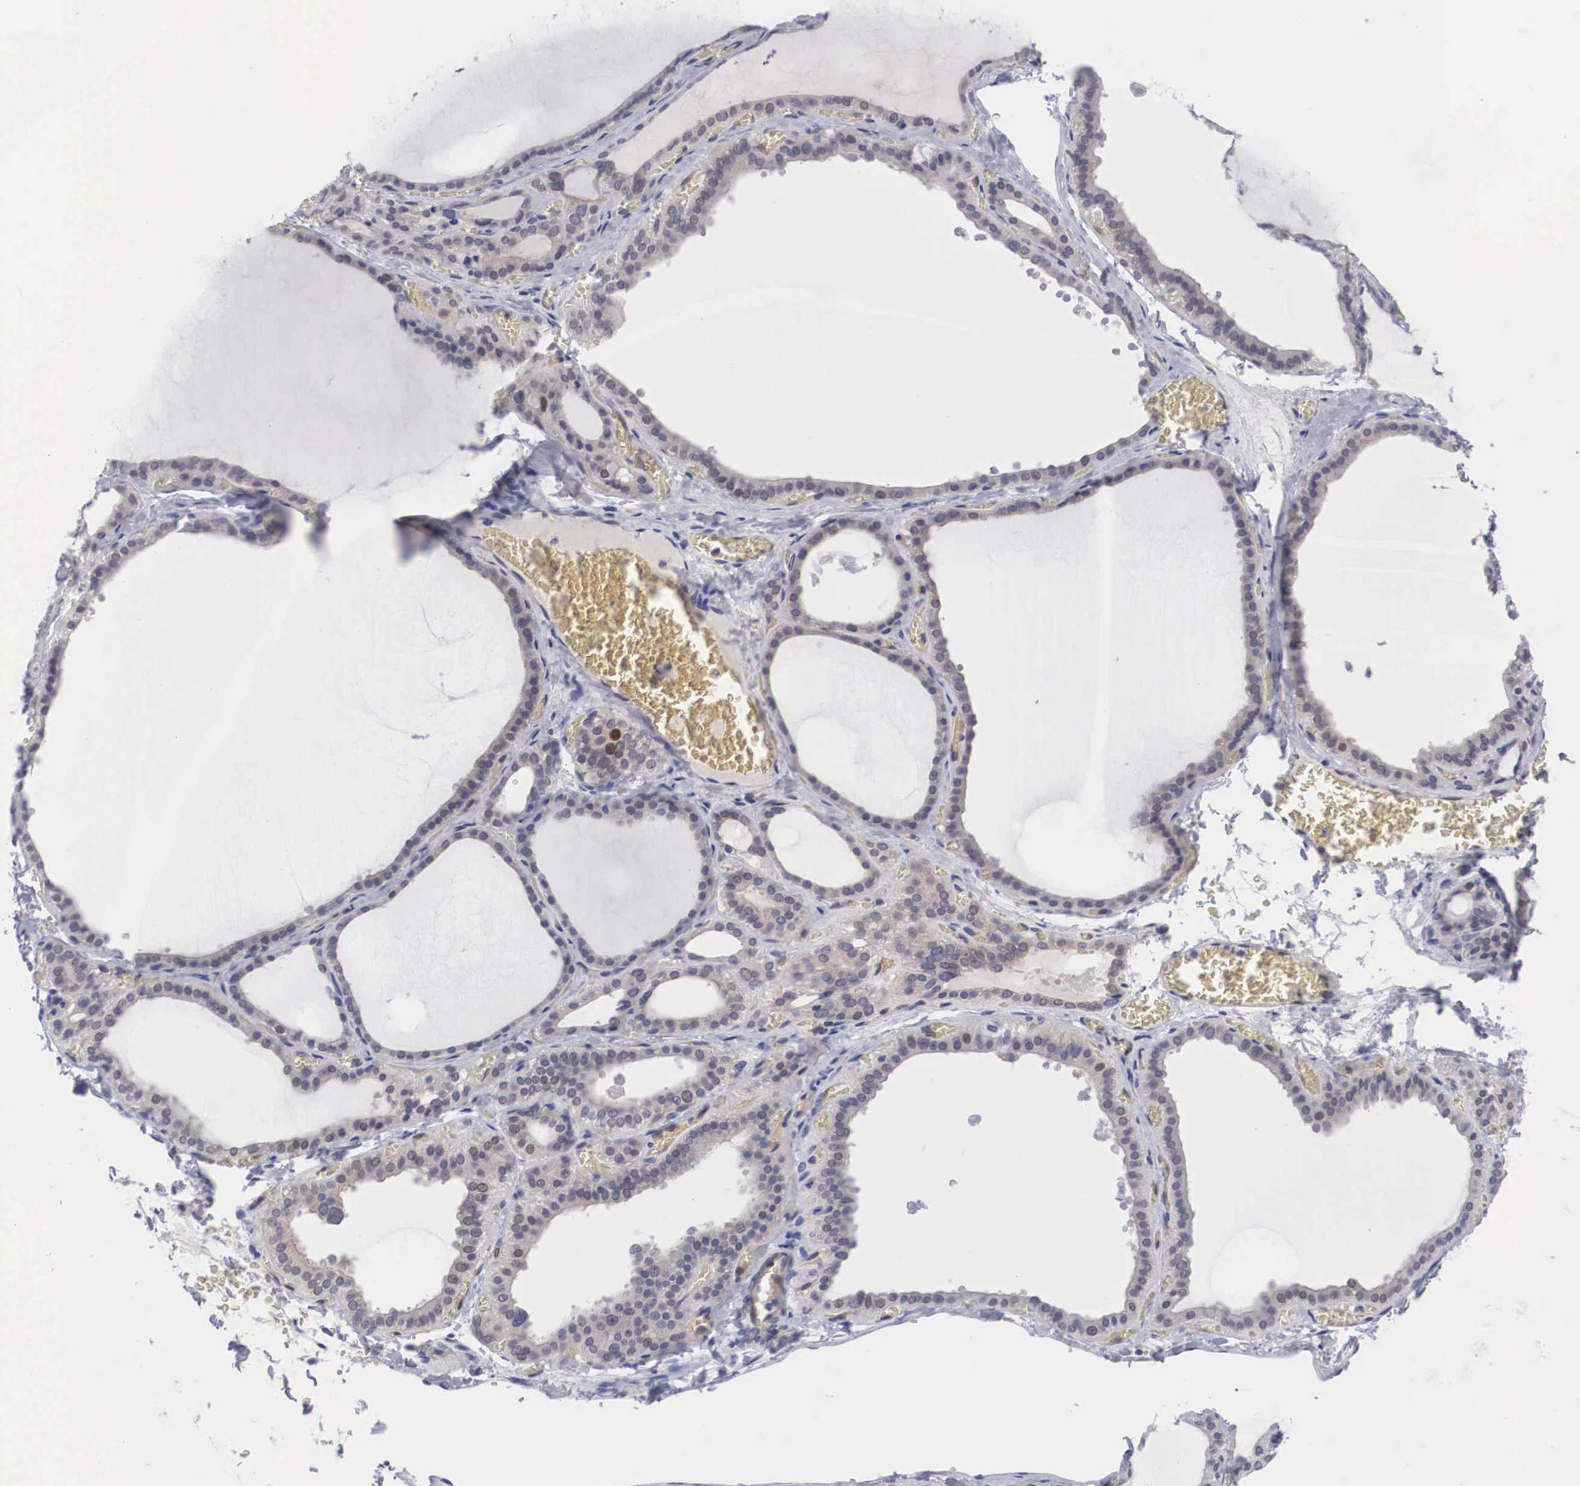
{"staining": {"intensity": "negative", "quantity": "none", "location": "none"}, "tissue": "thyroid gland", "cell_type": "Glandular cells", "image_type": "normal", "snomed": [{"axis": "morphology", "description": "Normal tissue, NOS"}, {"axis": "topography", "description": "Thyroid gland"}], "caption": "This photomicrograph is of benign thyroid gland stained with immunohistochemistry to label a protein in brown with the nuclei are counter-stained blue. There is no expression in glandular cells. (Stains: DAB (3,3'-diaminobenzidine) immunohistochemistry (IHC) with hematoxylin counter stain, Microscopy: brightfield microscopy at high magnification).", "gene": "MAST4", "patient": {"sex": "female", "age": 55}}